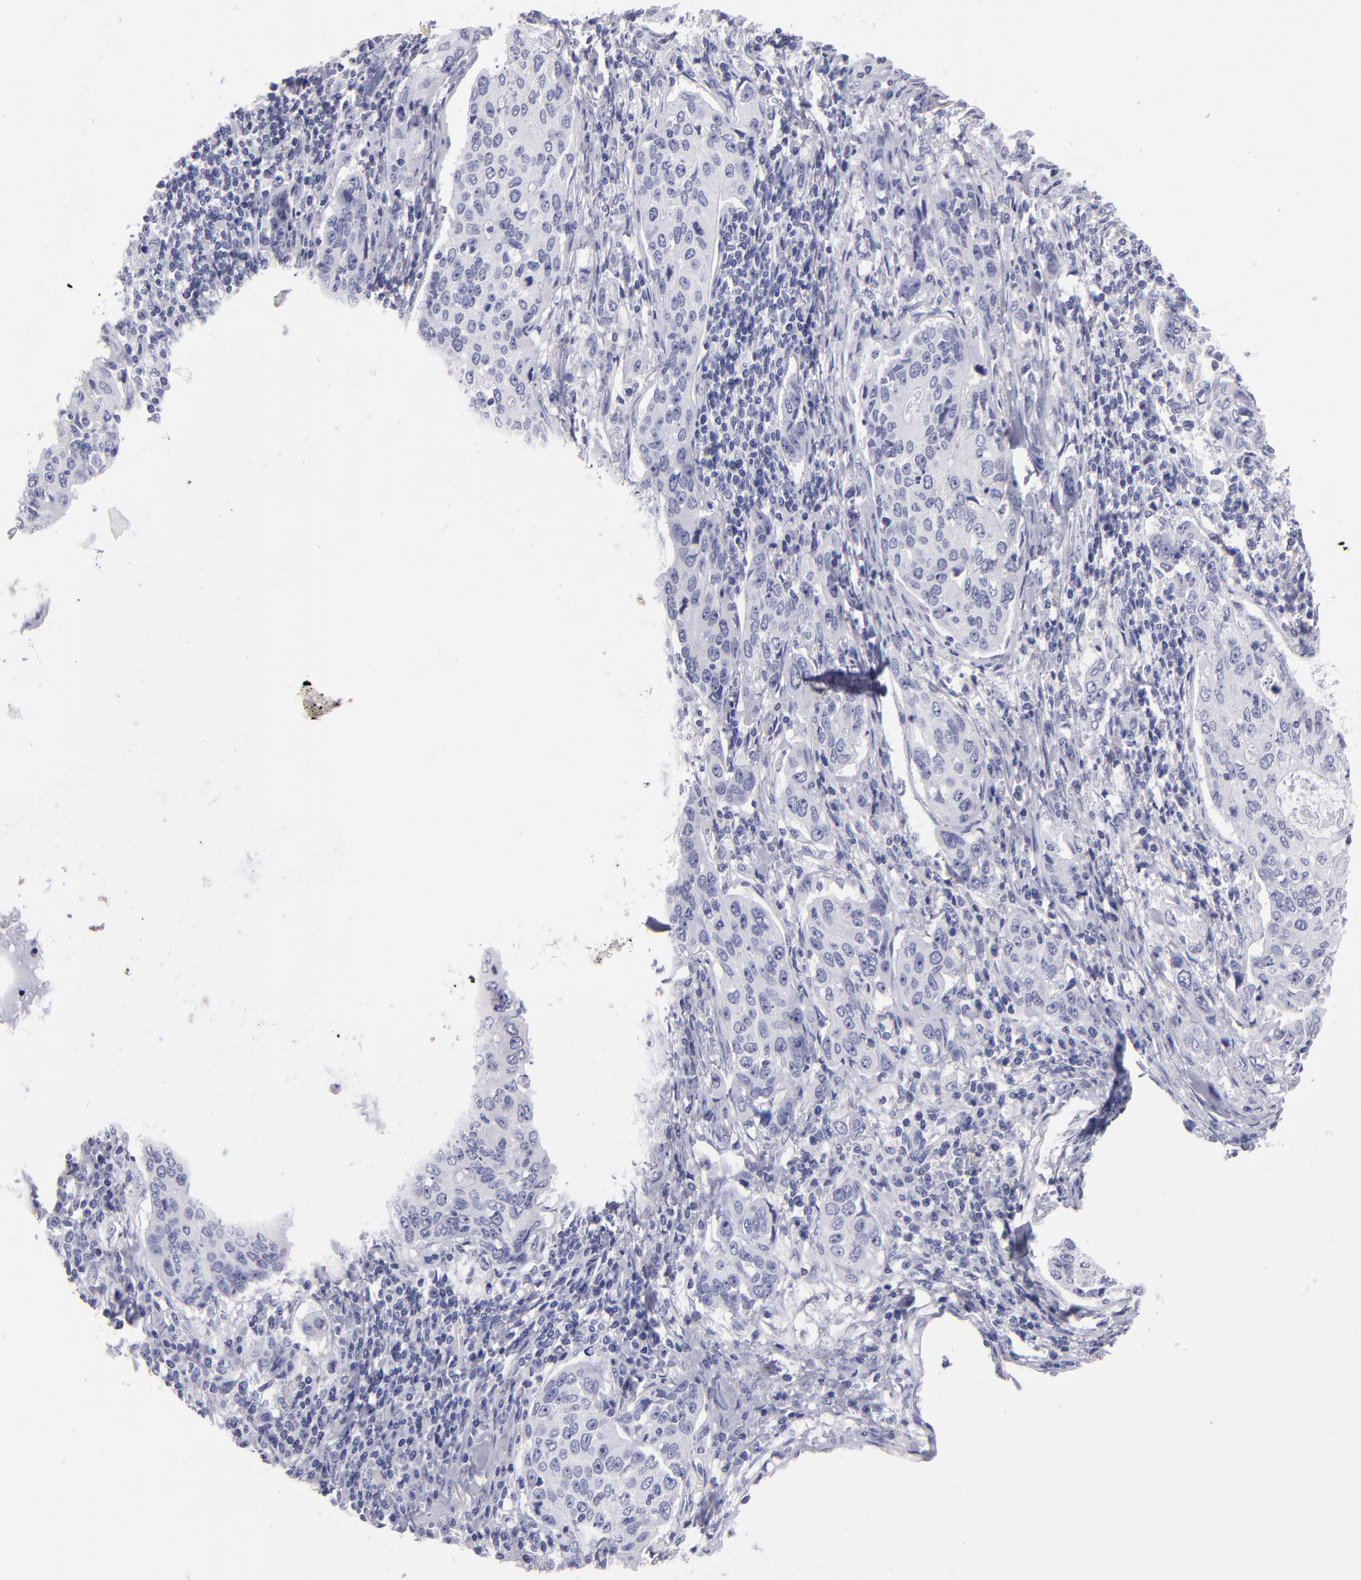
{"staining": {"intensity": "negative", "quantity": "none", "location": "none"}, "tissue": "stomach cancer", "cell_type": "Tumor cells", "image_type": "cancer", "snomed": [{"axis": "morphology", "description": "Adenocarcinoma, NOS"}, {"axis": "topography", "description": "Esophagus"}, {"axis": "topography", "description": "Stomach"}], "caption": "Immunohistochemical staining of human stomach adenocarcinoma demonstrates no significant expression in tumor cells.", "gene": "MB", "patient": {"sex": "male", "age": 74}}